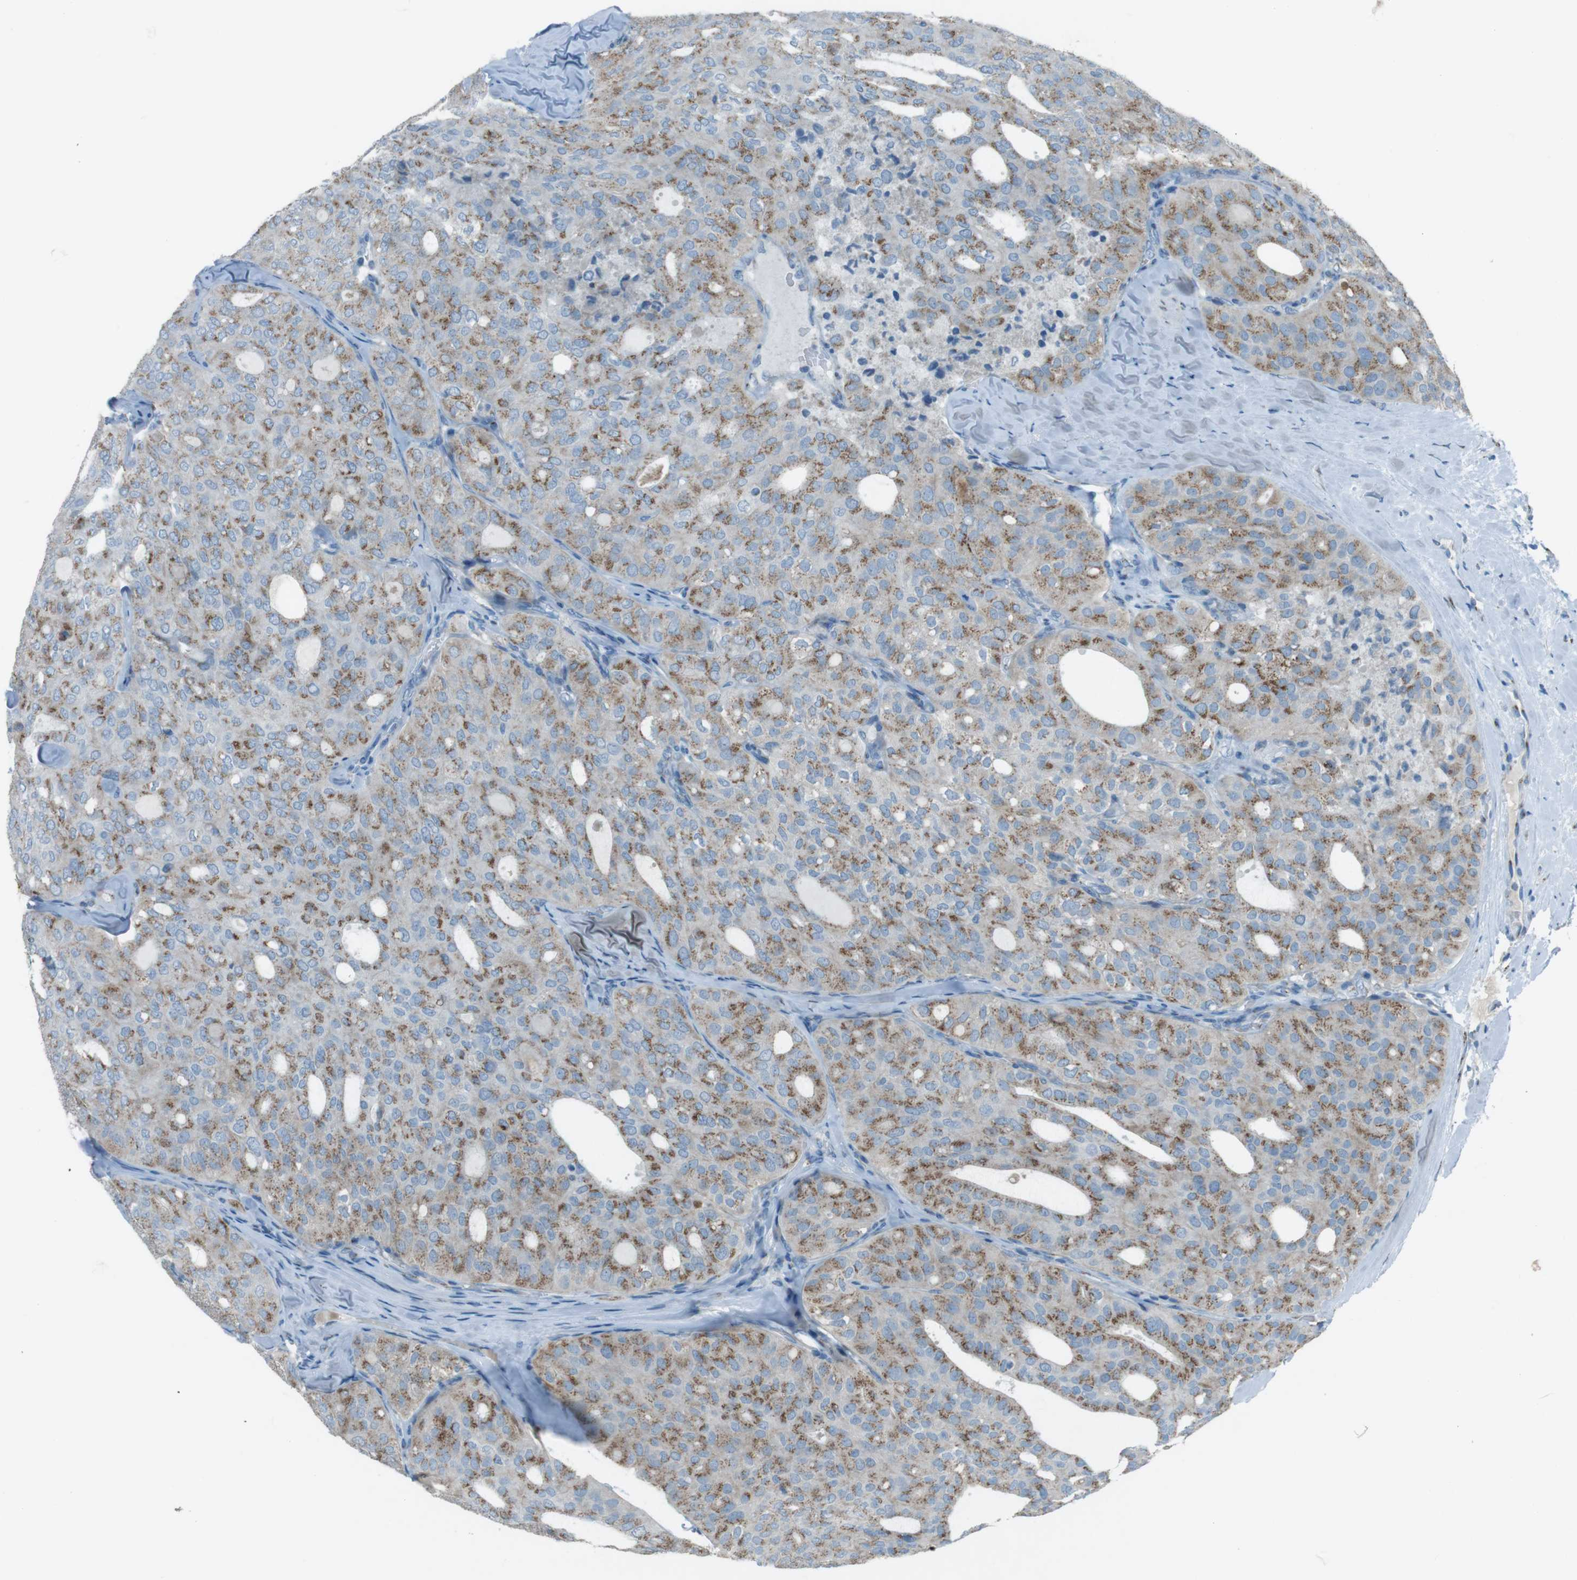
{"staining": {"intensity": "moderate", "quantity": "25%-75%", "location": "cytoplasmic/membranous"}, "tissue": "thyroid cancer", "cell_type": "Tumor cells", "image_type": "cancer", "snomed": [{"axis": "morphology", "description": "Follicular adenoma carcinoma, NOS"}, {"axis": "topography", "description": "Thyroid gland"}], "caption": "Immunohistochemistry staining of follicular adenoma carcinoma (thyroid), which reveals medium levels of moderate cytoplasmic/membranous staining in approximately 25%-75% of tumor cells indicating moderate cytoplasmic/membranous protein positivity. The staining was performed using DAB (brown) for protein detection and nuclei were counterstained in hematoxylin (blue).", "gene": "TXNDC15", "patient": {"sex": "male", "age": 75}}